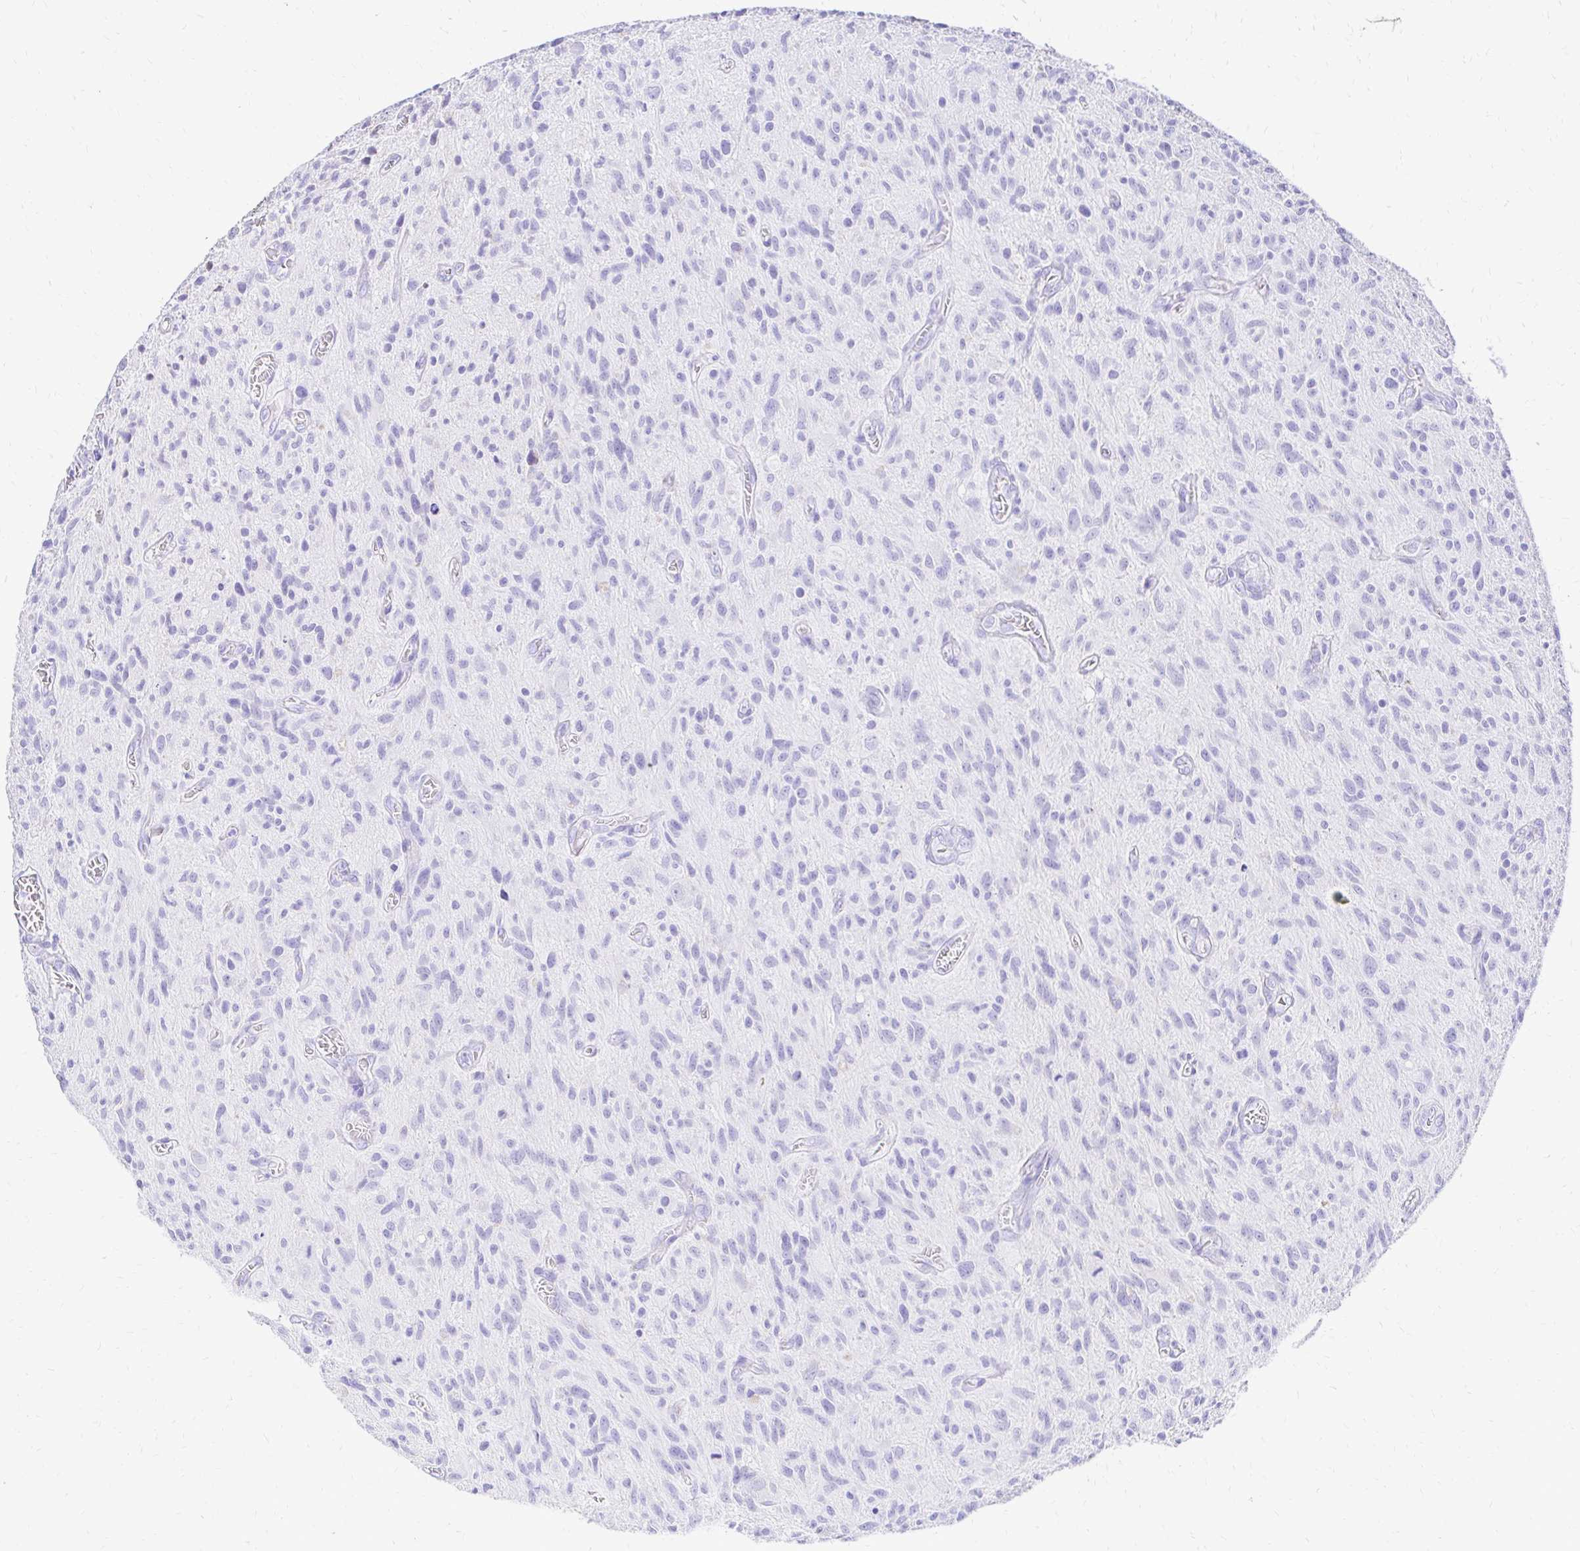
{"staining": {"intensity": "negative", "quantity": "none", "location": "none"}, "tissue": "glioma", "cell_type": "Tumor cells", "image_type": "cancer", "snomed": [{"axis": "morphology", "description": "Glioma, malignant, High grade"}, {"axis": "topography", "description": "Brain"}], "caption": "Immunohistochemistry (IHC) of human malignant high-grade glioma exhibits no positivity in tumor cells.", "gene": "S100G", "patient": {"sex": "male", "age": 75}}